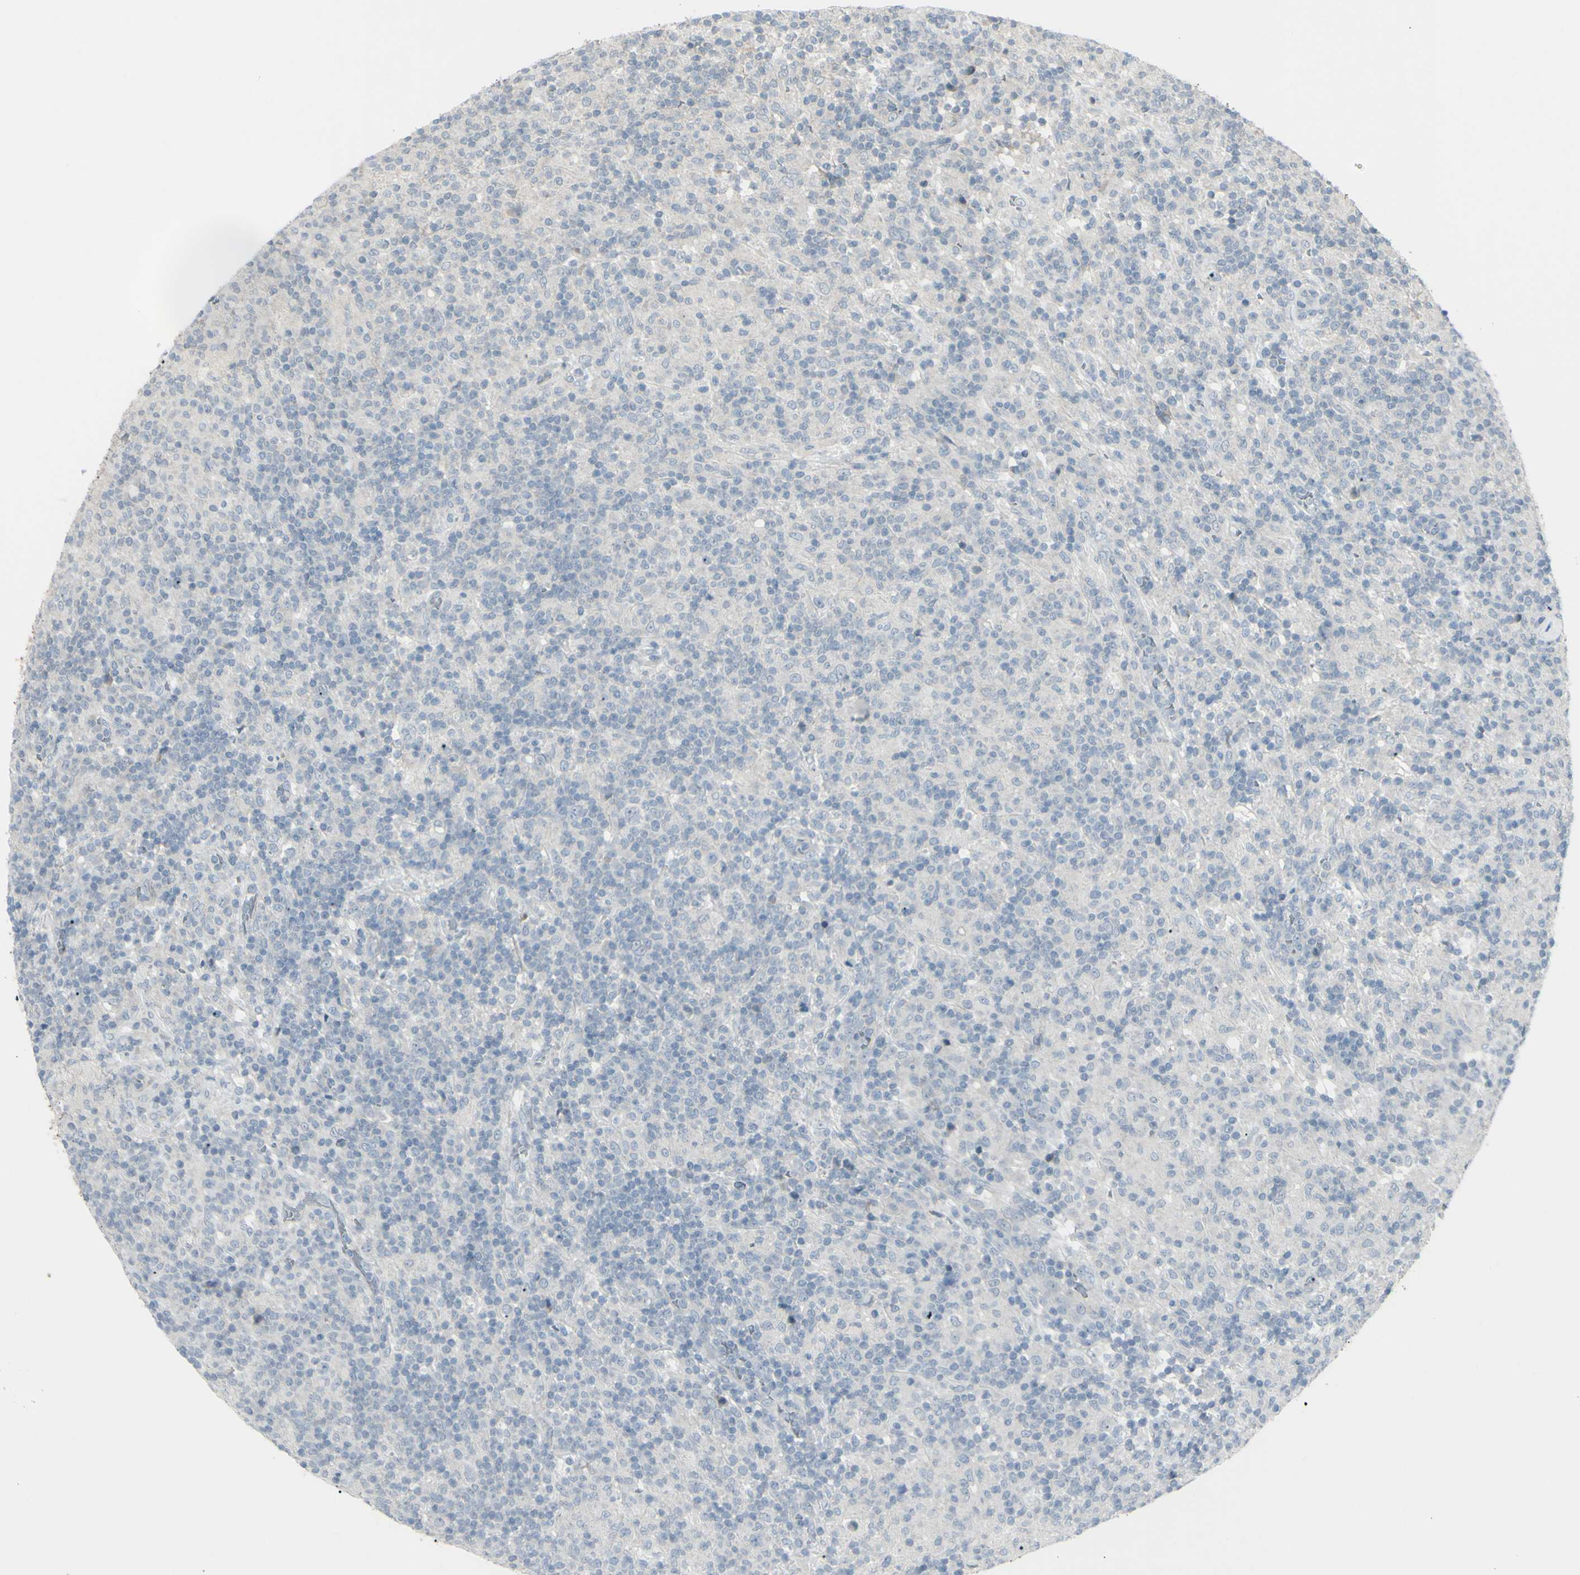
{"staining": {"intensity": "negative", "quantity": "none", "location": "none"}, "tissue": "lymphoma", "cell_type": "Tumor cells", "image_type": "cancer", "snomed": [{"axis": "morphology", "description": "Hodgkin's disease, NOS"}, {"axis": "topography", "description": "Lymph node"}], "caption": "DAB (3,3'-diaminobenzidine) immunohistochemical staining of lymphoma reveals no significant positivity in tumor cells. (Immunohistochemistry (ihc), brightfield microscopy, high magnification).", "gene": "SH3GL2", "patient": {"sex": "male", "age": 70}}